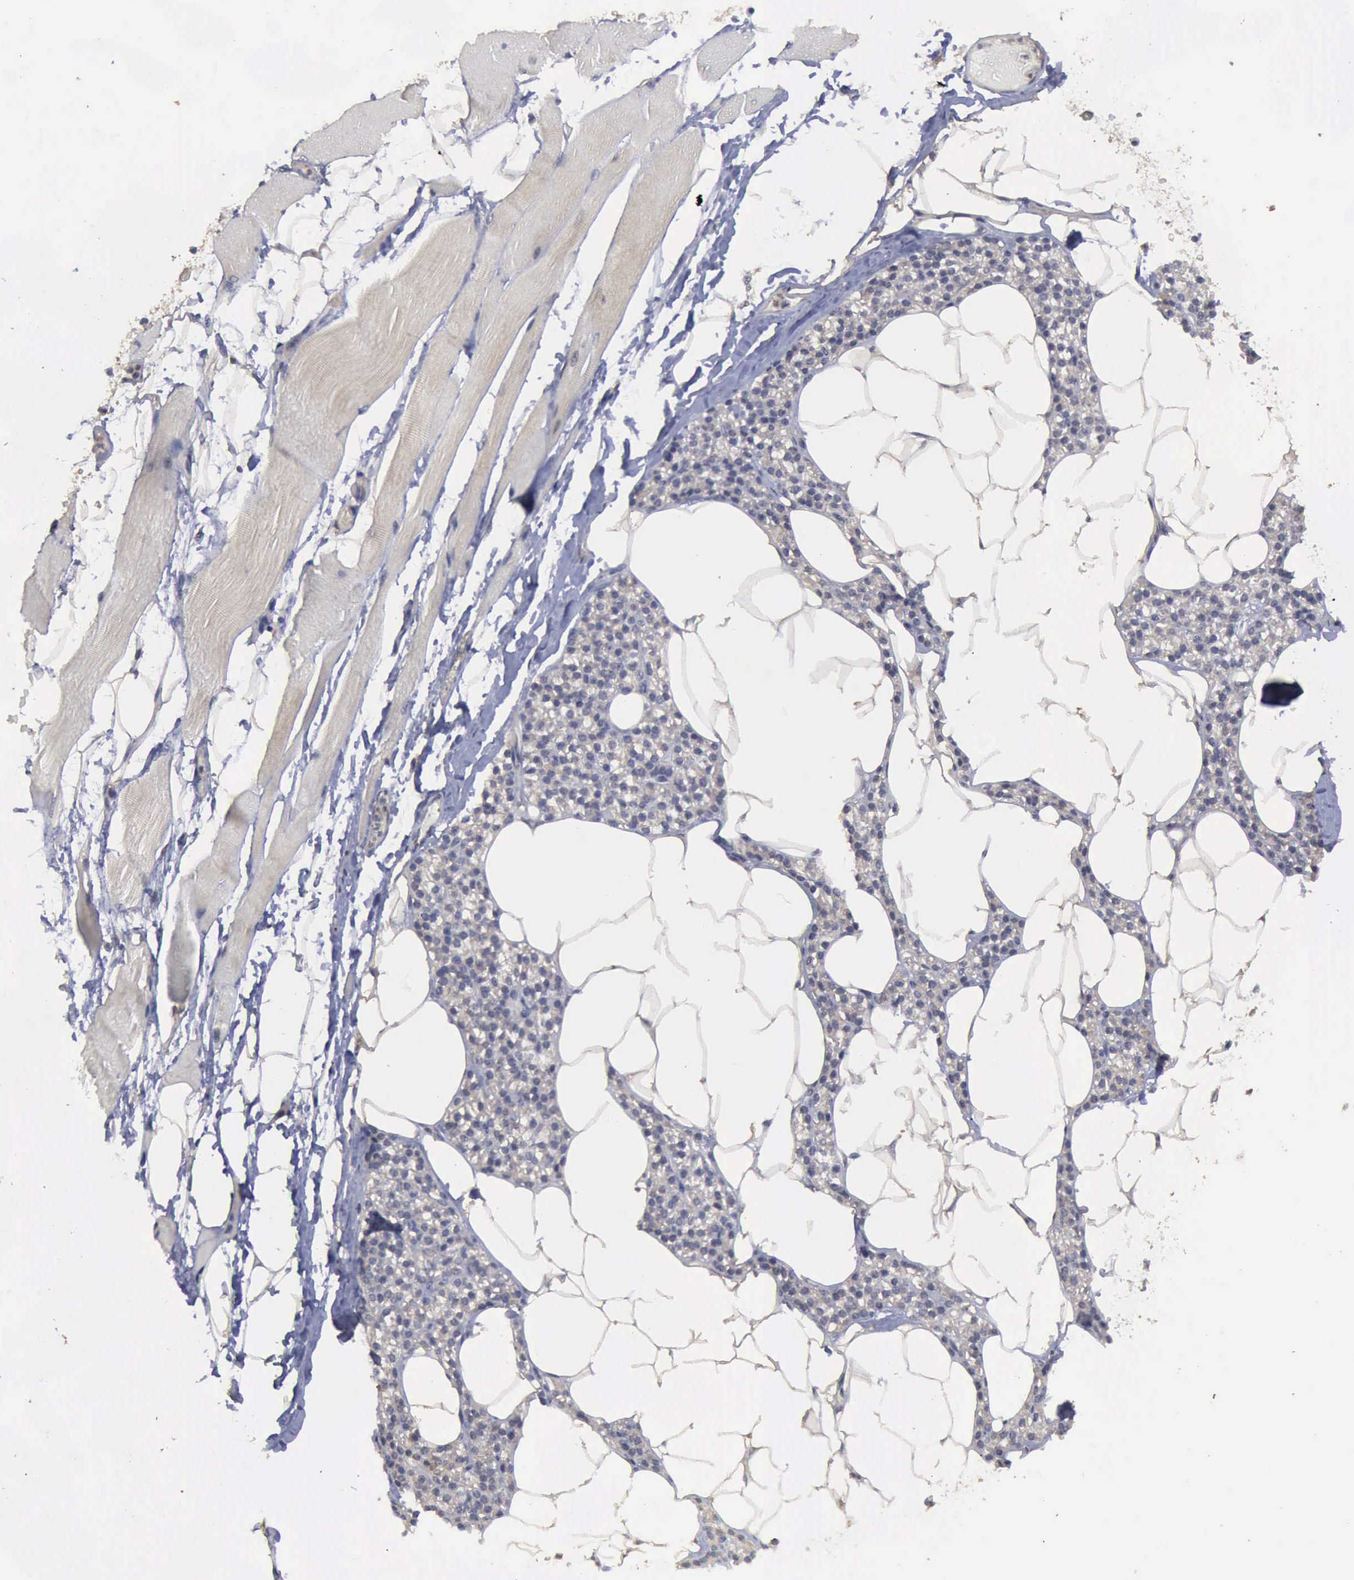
{"staining": {"intensity": "negative", "quantity": "none", "location": "none"}, "tissue": "skeletal muscle", "cell_type": "Myocytes", "image_type": "normal", "snomed": [{"axis": "morphology", "description": "Normal tissue, NOS"}, {"axis": "topography", "description": "Skeletal muscle"}, {"axis": "topography", "description": "Parathyroid gland"}], "caption": "Skeletal muscle was stained to show a protein in brown. There is no significant positivity in myocytes. Brightfield microscopy of immunohistochemistry stained with DAB (brown) and hematoxylin (blue), captured at high magnification.", "gene": "CRKL", "patient": {"sex": "female", "age": 37}}